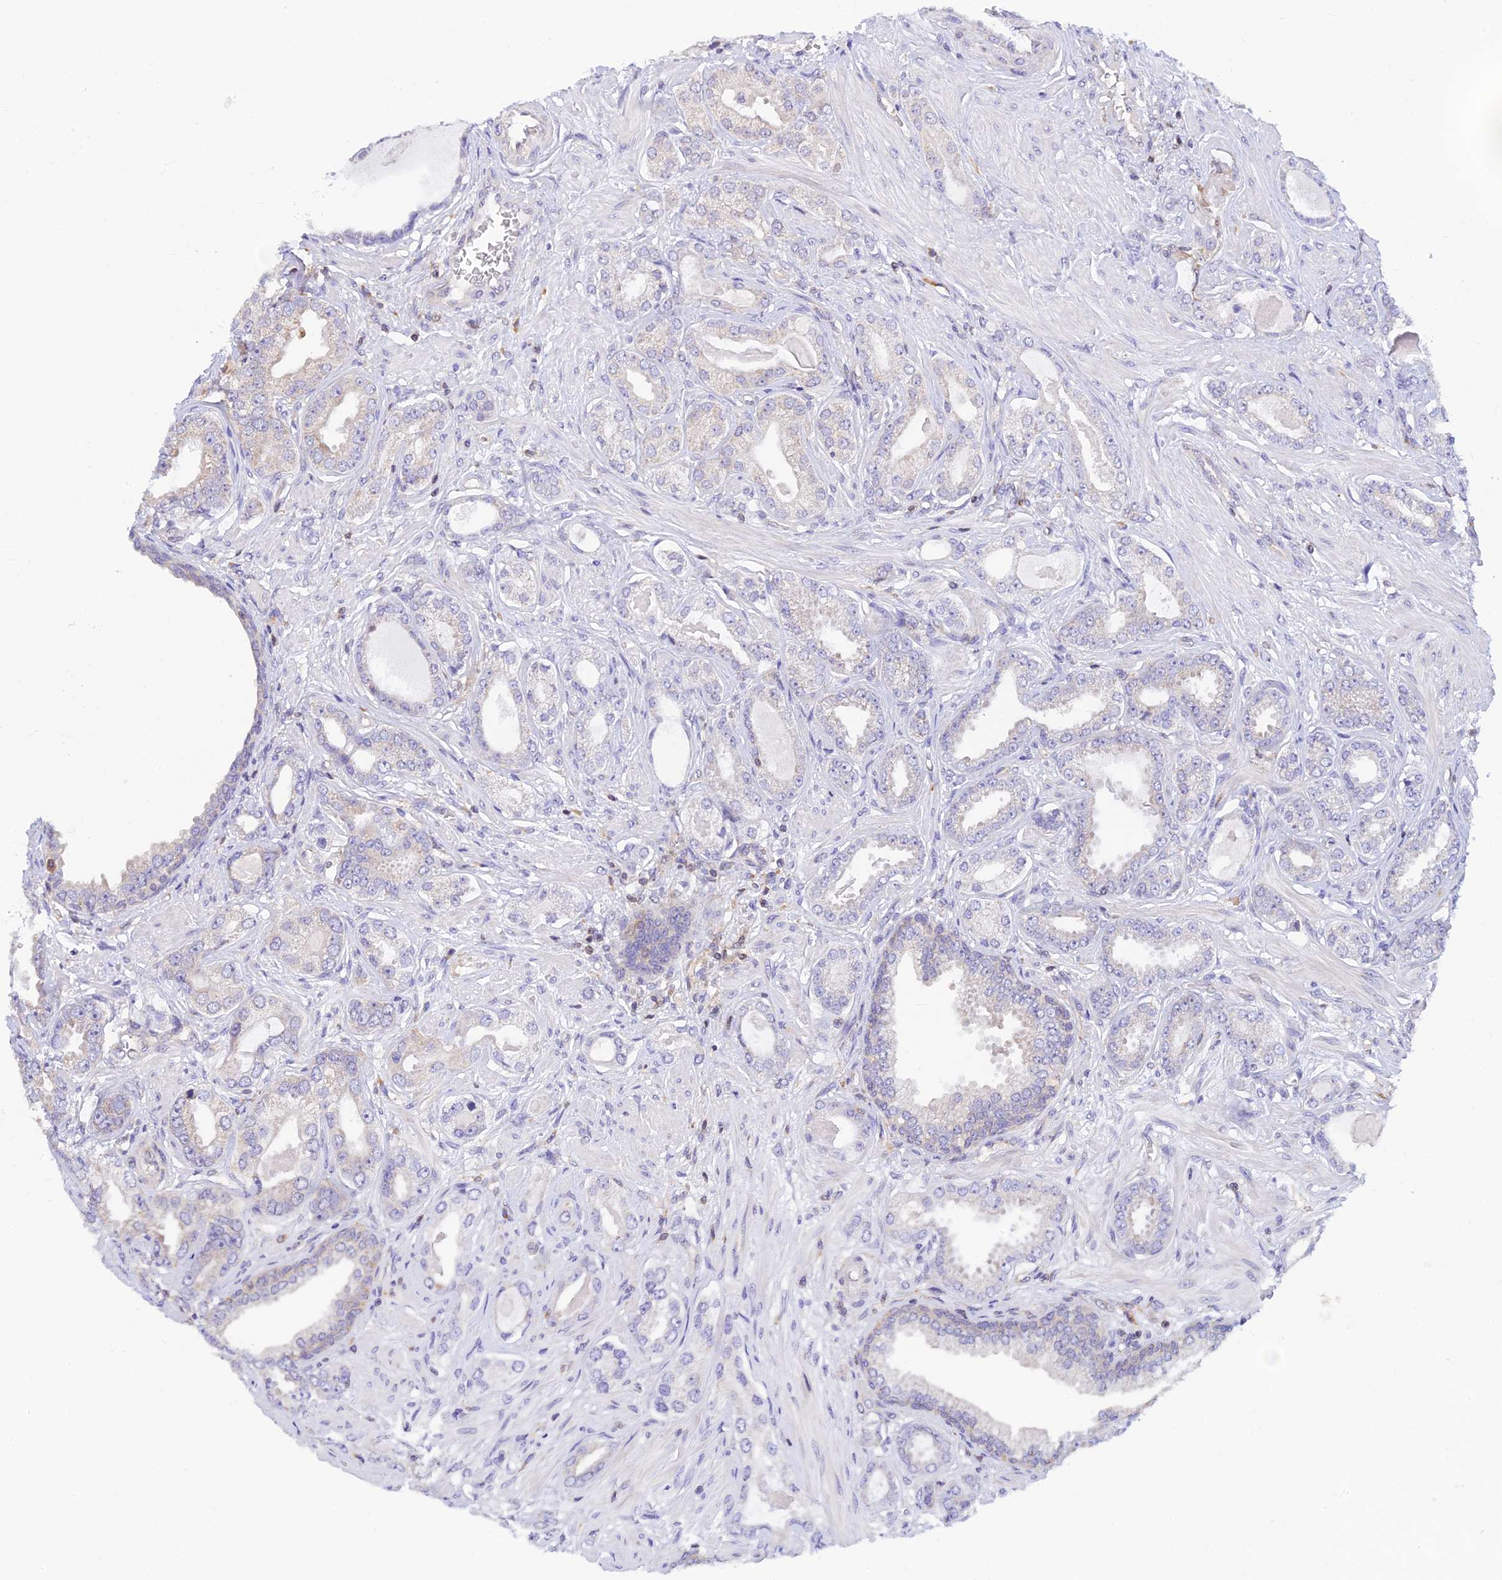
{"staining": {"intensity": "negative", "quantity": "none", "location": "none"}, "tissue": "prostate cancer", "cell_type": "Tumor cells", "image_type": "cancer", "snomed": [{"axis": "morphology", "description": "Adenocarcinoma, Low grade"}, {"axis": "topography", "description": "Prostate"}], "caption": "Protein analysis of prostate low-grade adenocarcinoma displays no significant staining in tumor cells. Nuclei are stained in blue.", "gene": "LYSMD2", "patient": {"sex": "male", "age": 64}}